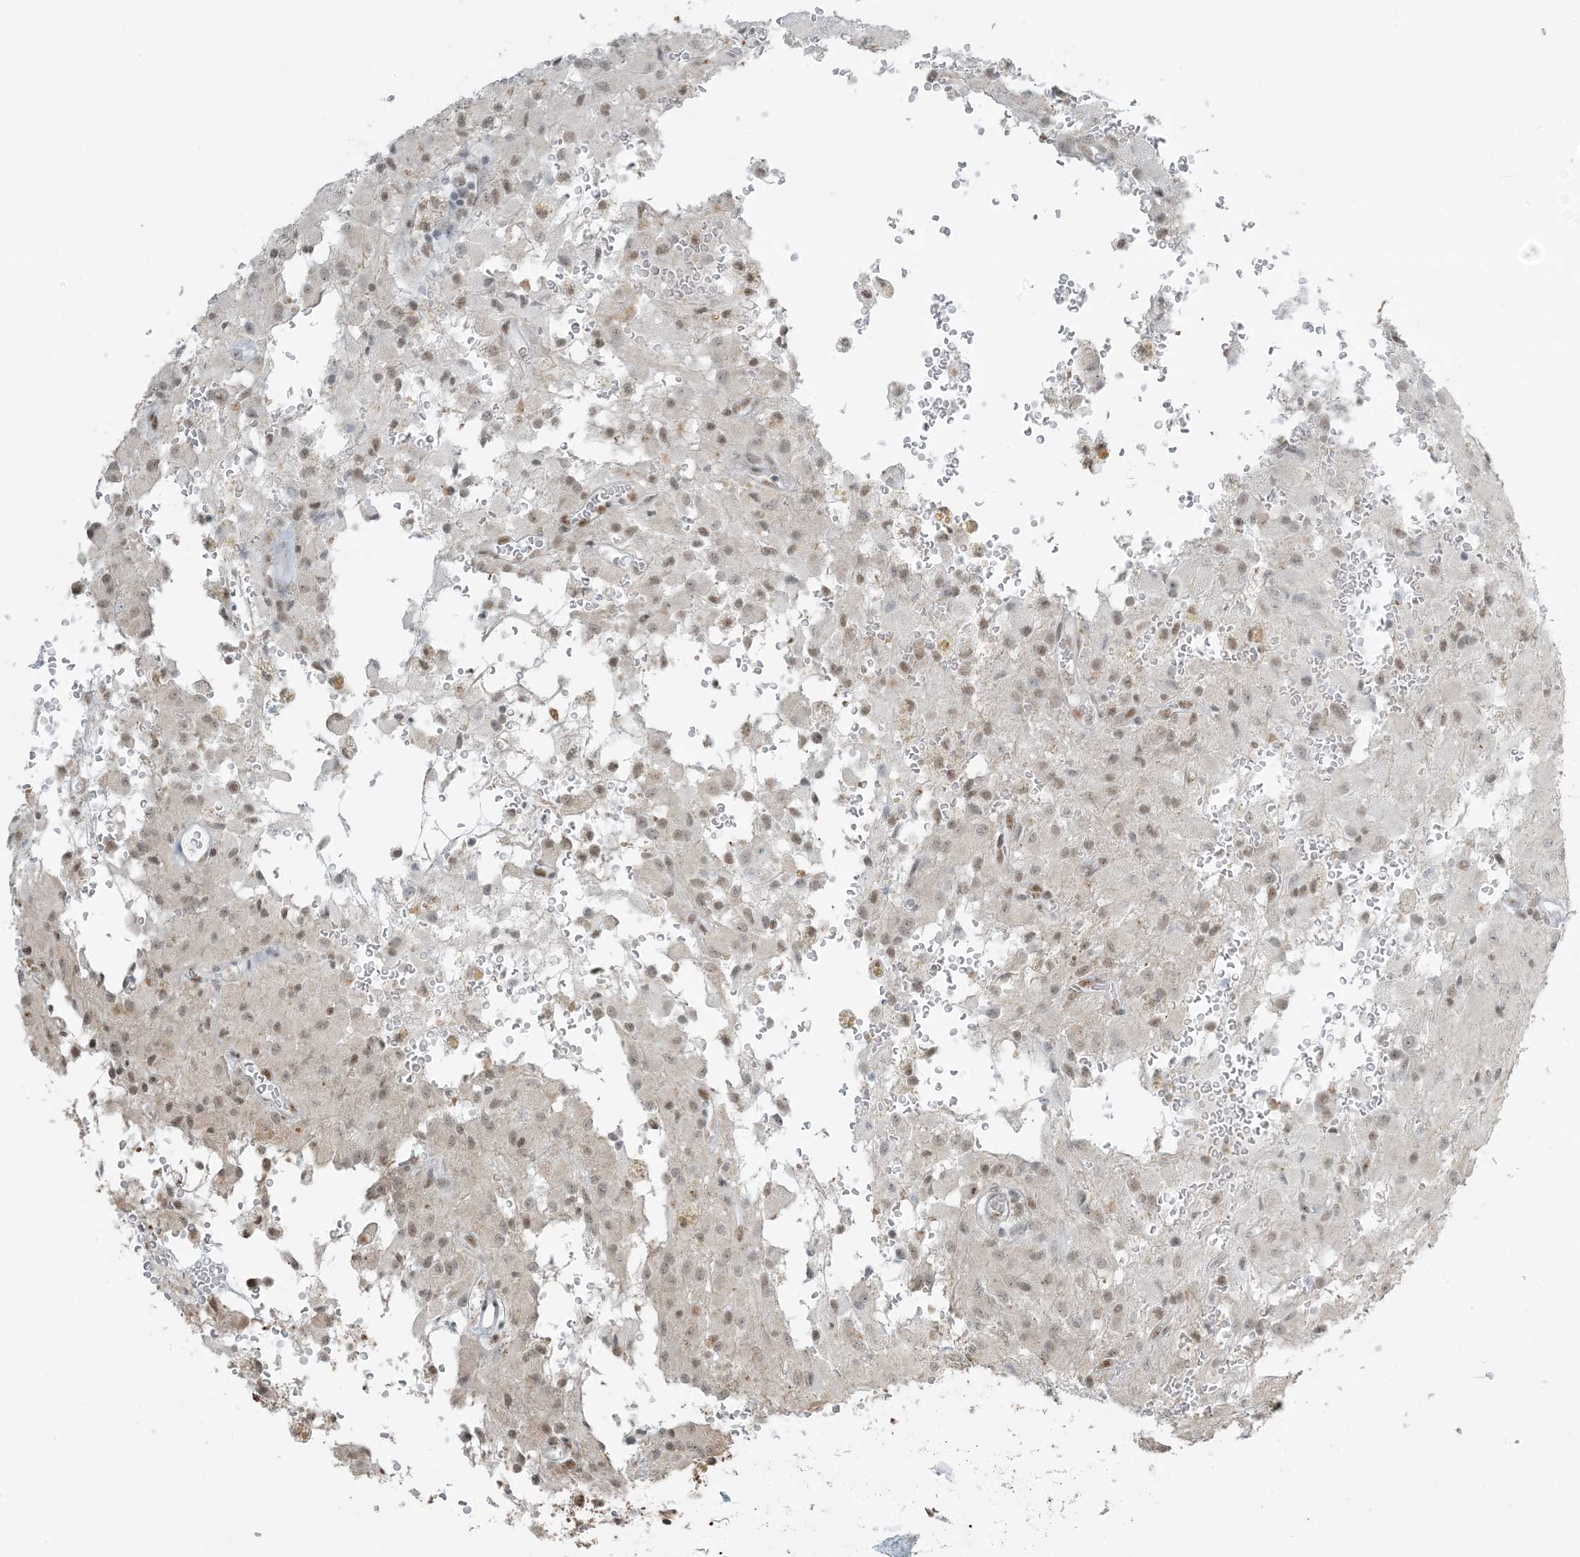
{"staining": {"intensity": "weak", "quantity": ">75%", "location": "nuclear"}, "tissue": "glioma", "cell_type": "Tumor cells", "image_type": "cancer", "snomed": [{"axis": "morphology", "description": "Glioma, malignant, High grade"}, {"axis": "topography", "description": "Brain"}], "caption": "Malignant high-grade glioma stained with a protein marker shows weak staining in tumor cells.", "gene": "ZNF787", "patient": {"sex": "female", "age": 59}}